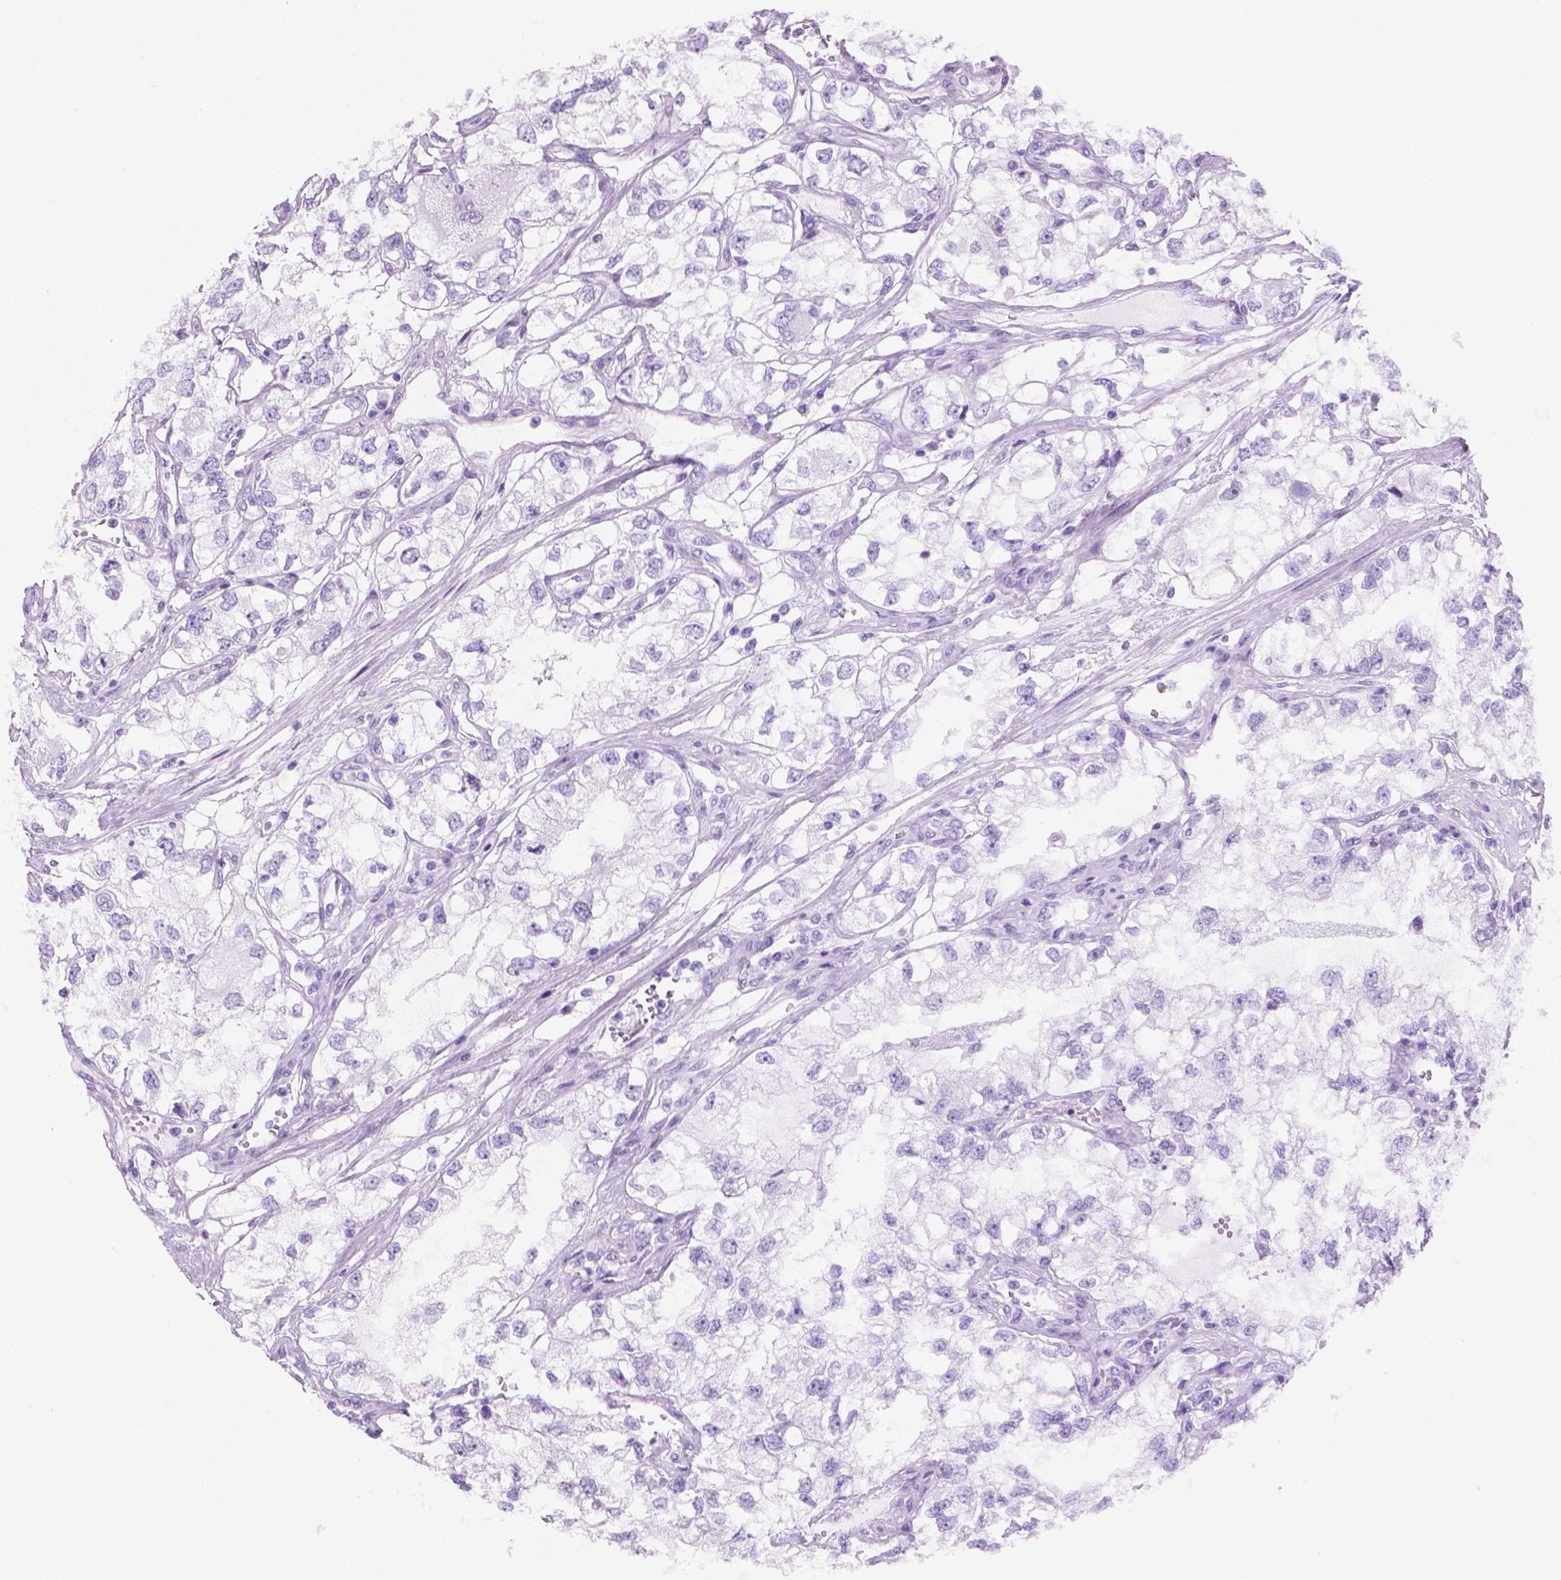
{"staining": {"intensity": "negative", "quantity": "none", "location": "none"}, "tissue": "renal cancer", "cell_type": "Tumor cells", "image_type": "cancer", "snomed": [{"axis": "morphology", "description": "Adenocarcinoma, NOS"}, {"axis": "topography", "description": "Kidney"}], "caption": "IHC of adenocarcinoma (renal) shows no expression in tumor cells. The staining was performed using DAB to visualize the protein expression in brown, while the nuclei were stained in blue with hematoxylin (Magnification: 20x).", "gene": "PATJ", "patient": {"sex": "female", "age": 59}}